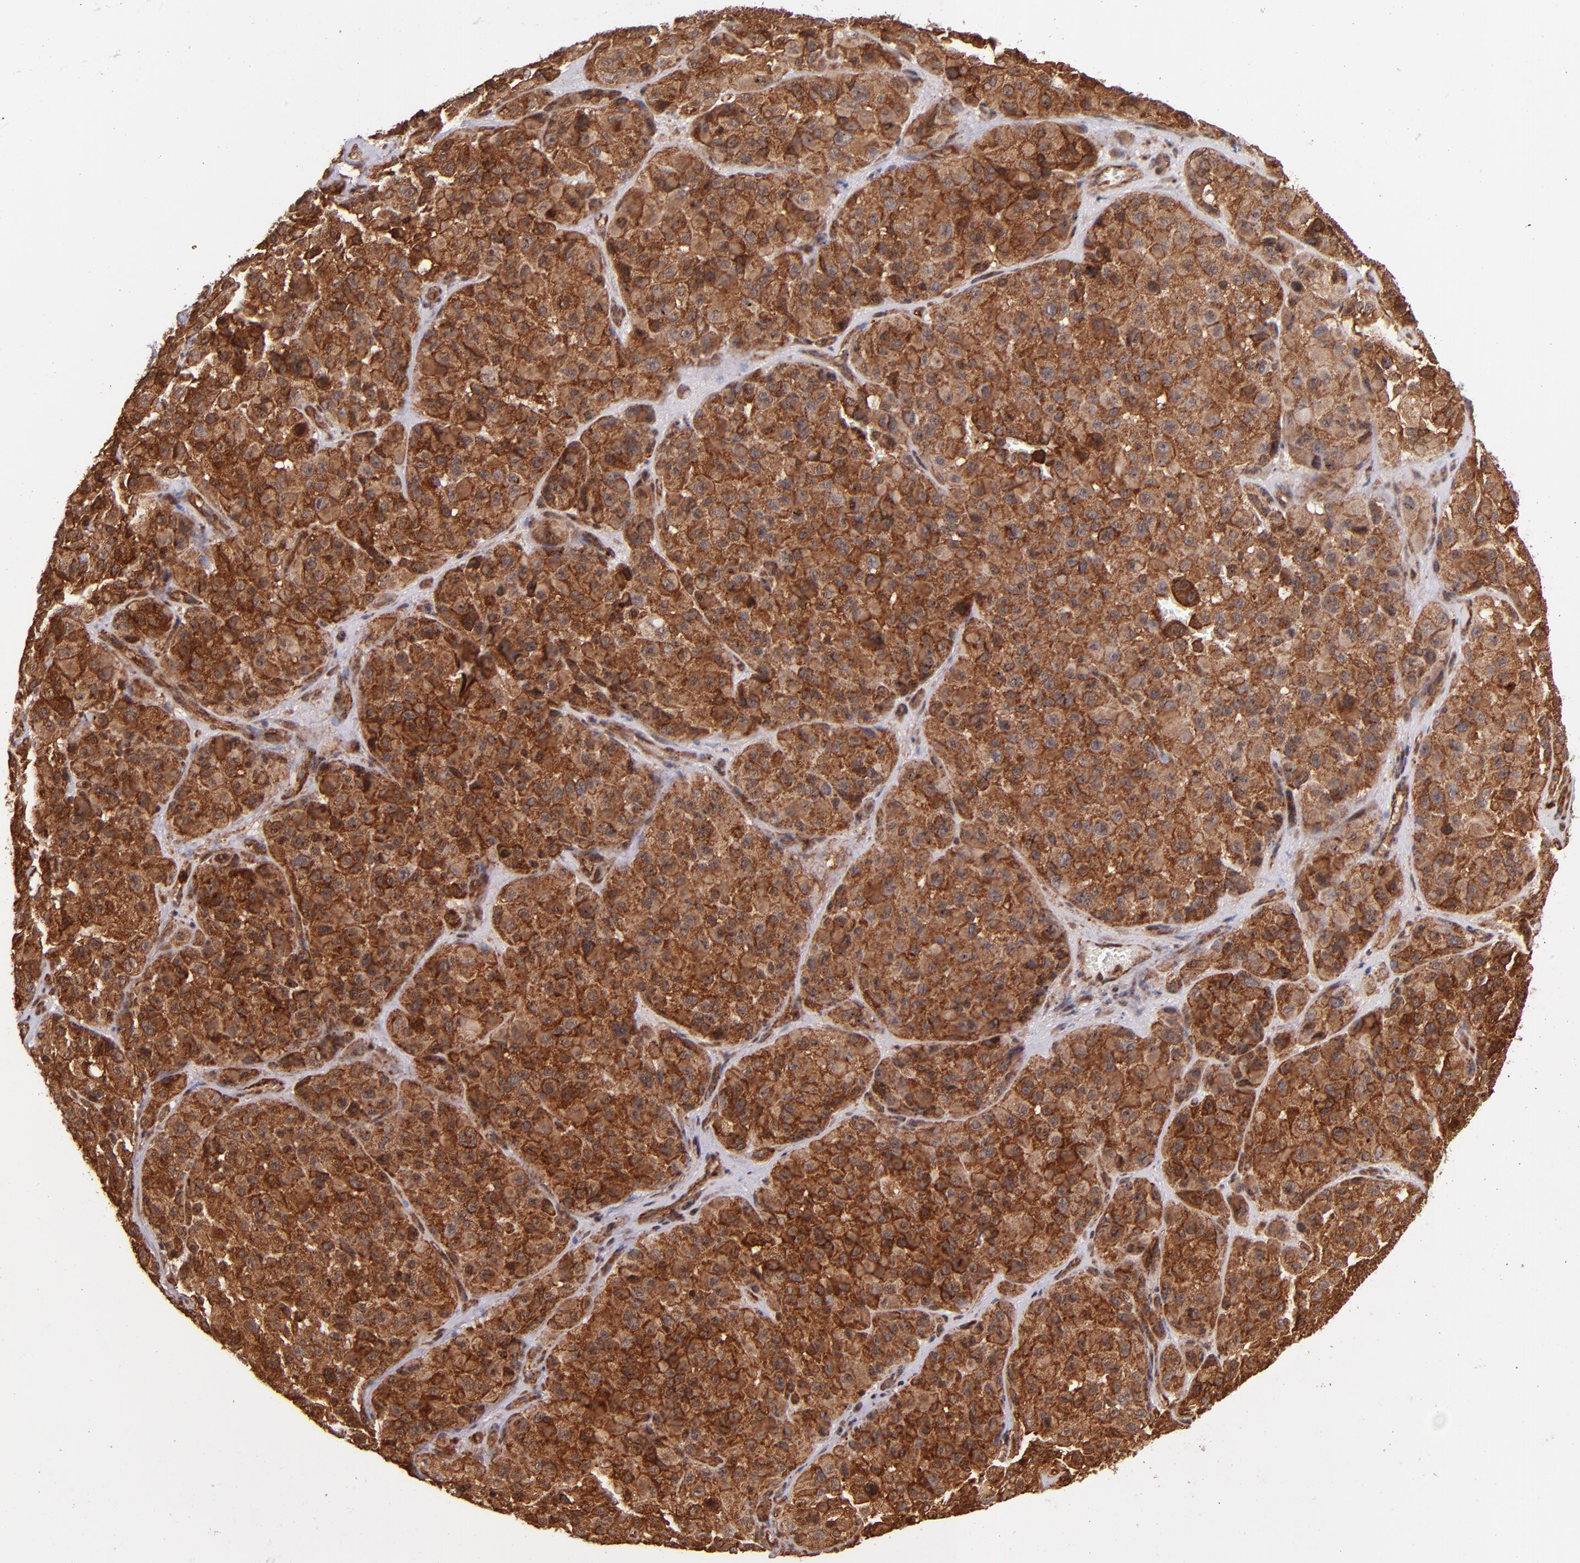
{"staining": {"intensity": "strong", "quantity": ">75%", "location": "cytoplasmic/membranous"}, "tissue": "melanoma", "cell_type": "Tumor cells", "image_type": "cancer", "snomed": [{"axis": "morphology", "description": "Malignant melanoma, NOS"}, {"axis": "topography", "description": "Skin"}], "caption": "Protein staining by immunohistochemistry reveals strong cytoplasmic/membranous positivity in about >75% of tumor cells in malignant melanoma. (brown staining indicates protein expression, while blue staining denotes nuclei).", "gene": "STX8", "patient": {"sex": "female", "age": 21}}